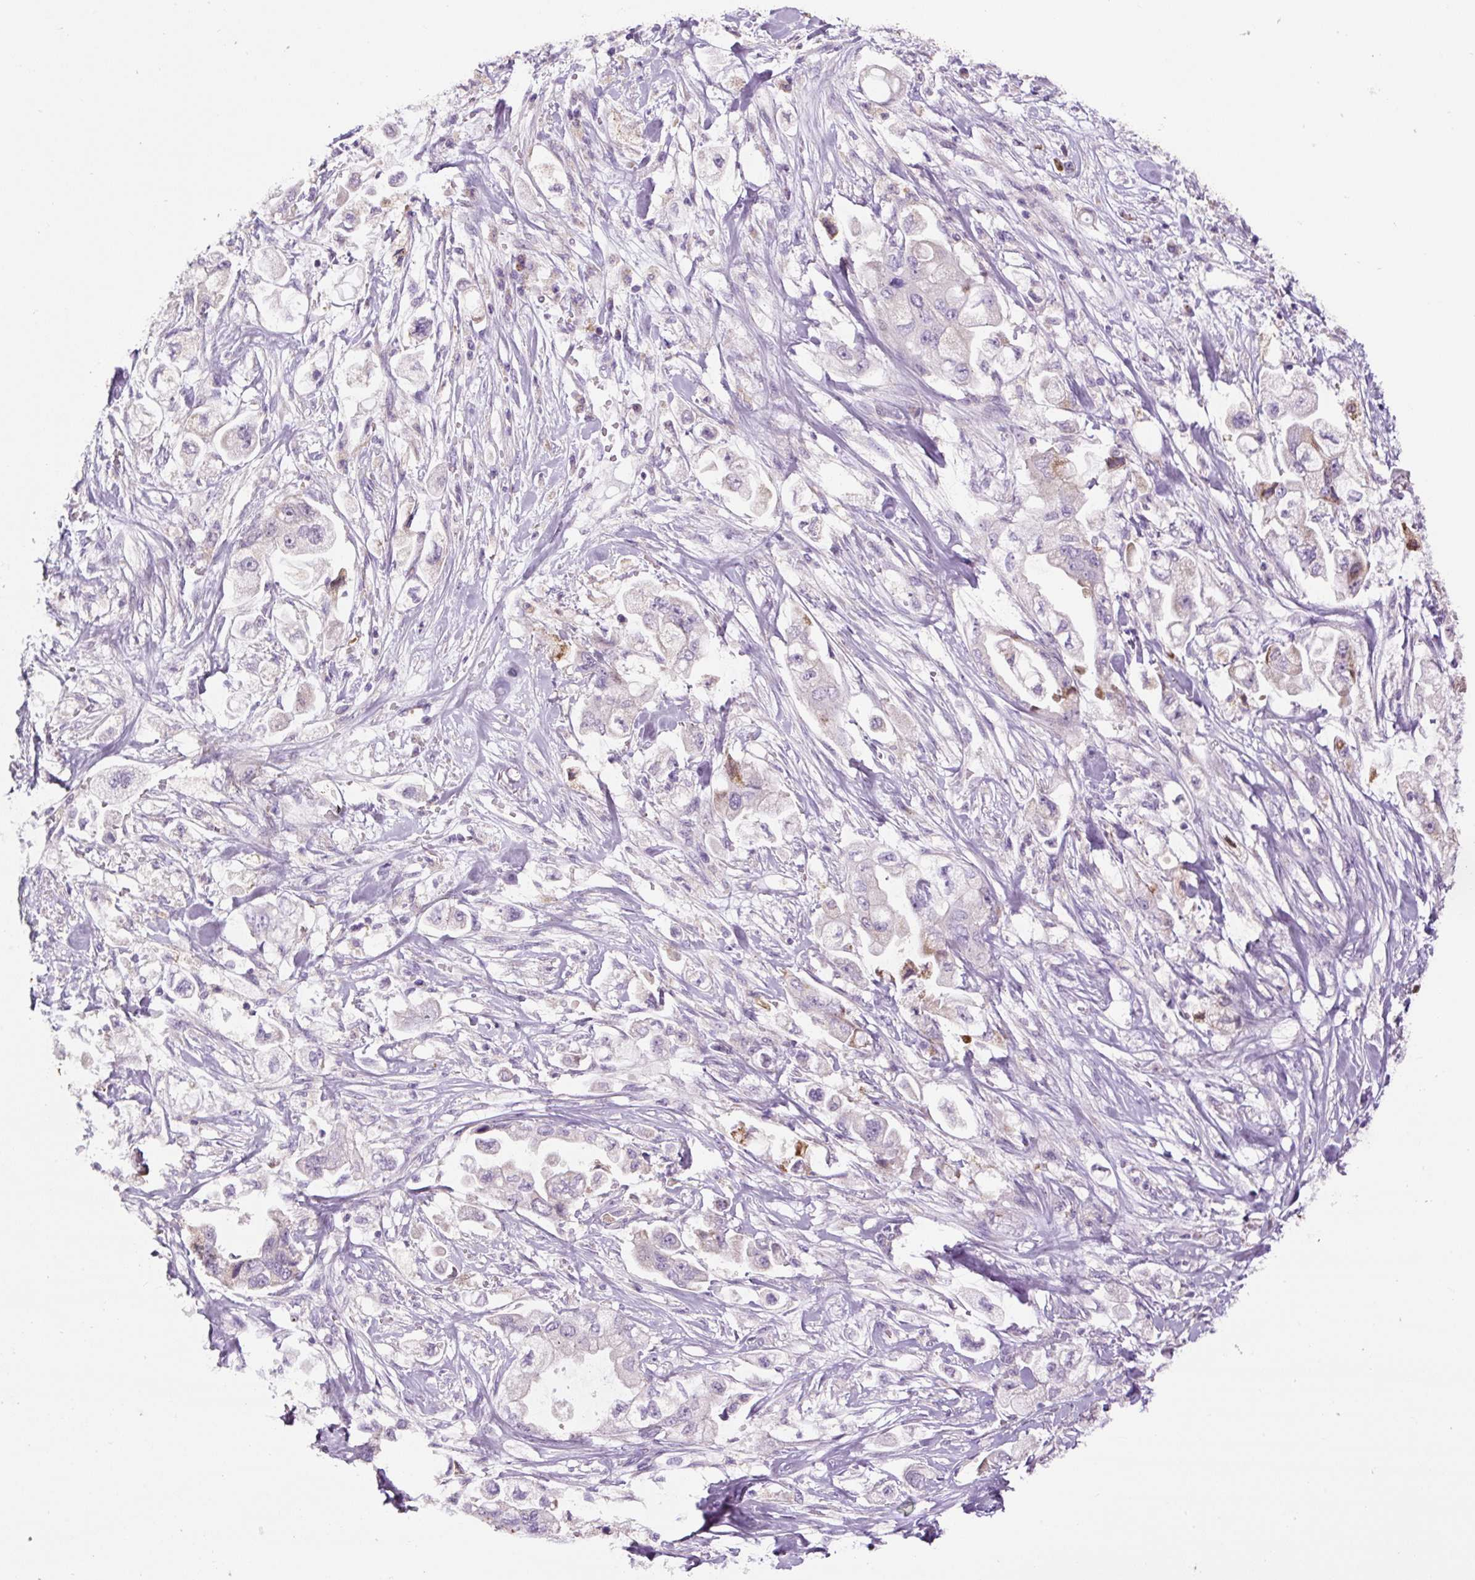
{"staining": {"intensity": "moderate", "quantity": "<25%", "location": "cytoplasmic/membranous"}, "tissue": "stomach cancer", "cell_type": "Tumor cells", "image_type": "cancer", "snomed": [{"axis": "morphology", "description": "Adenocarcinoma, NOS"}, {"axis": "topography", "description": "Stomach"}], "caption": "There is low levels of moderate cytoplasmic/membranous positivity in tumor cells of stomach adenocarcinoma, as demonstrated by immunohistochemical staining (brown color).", "gene": "HPS4", "patient": {"sex": "male", "age": 62}}